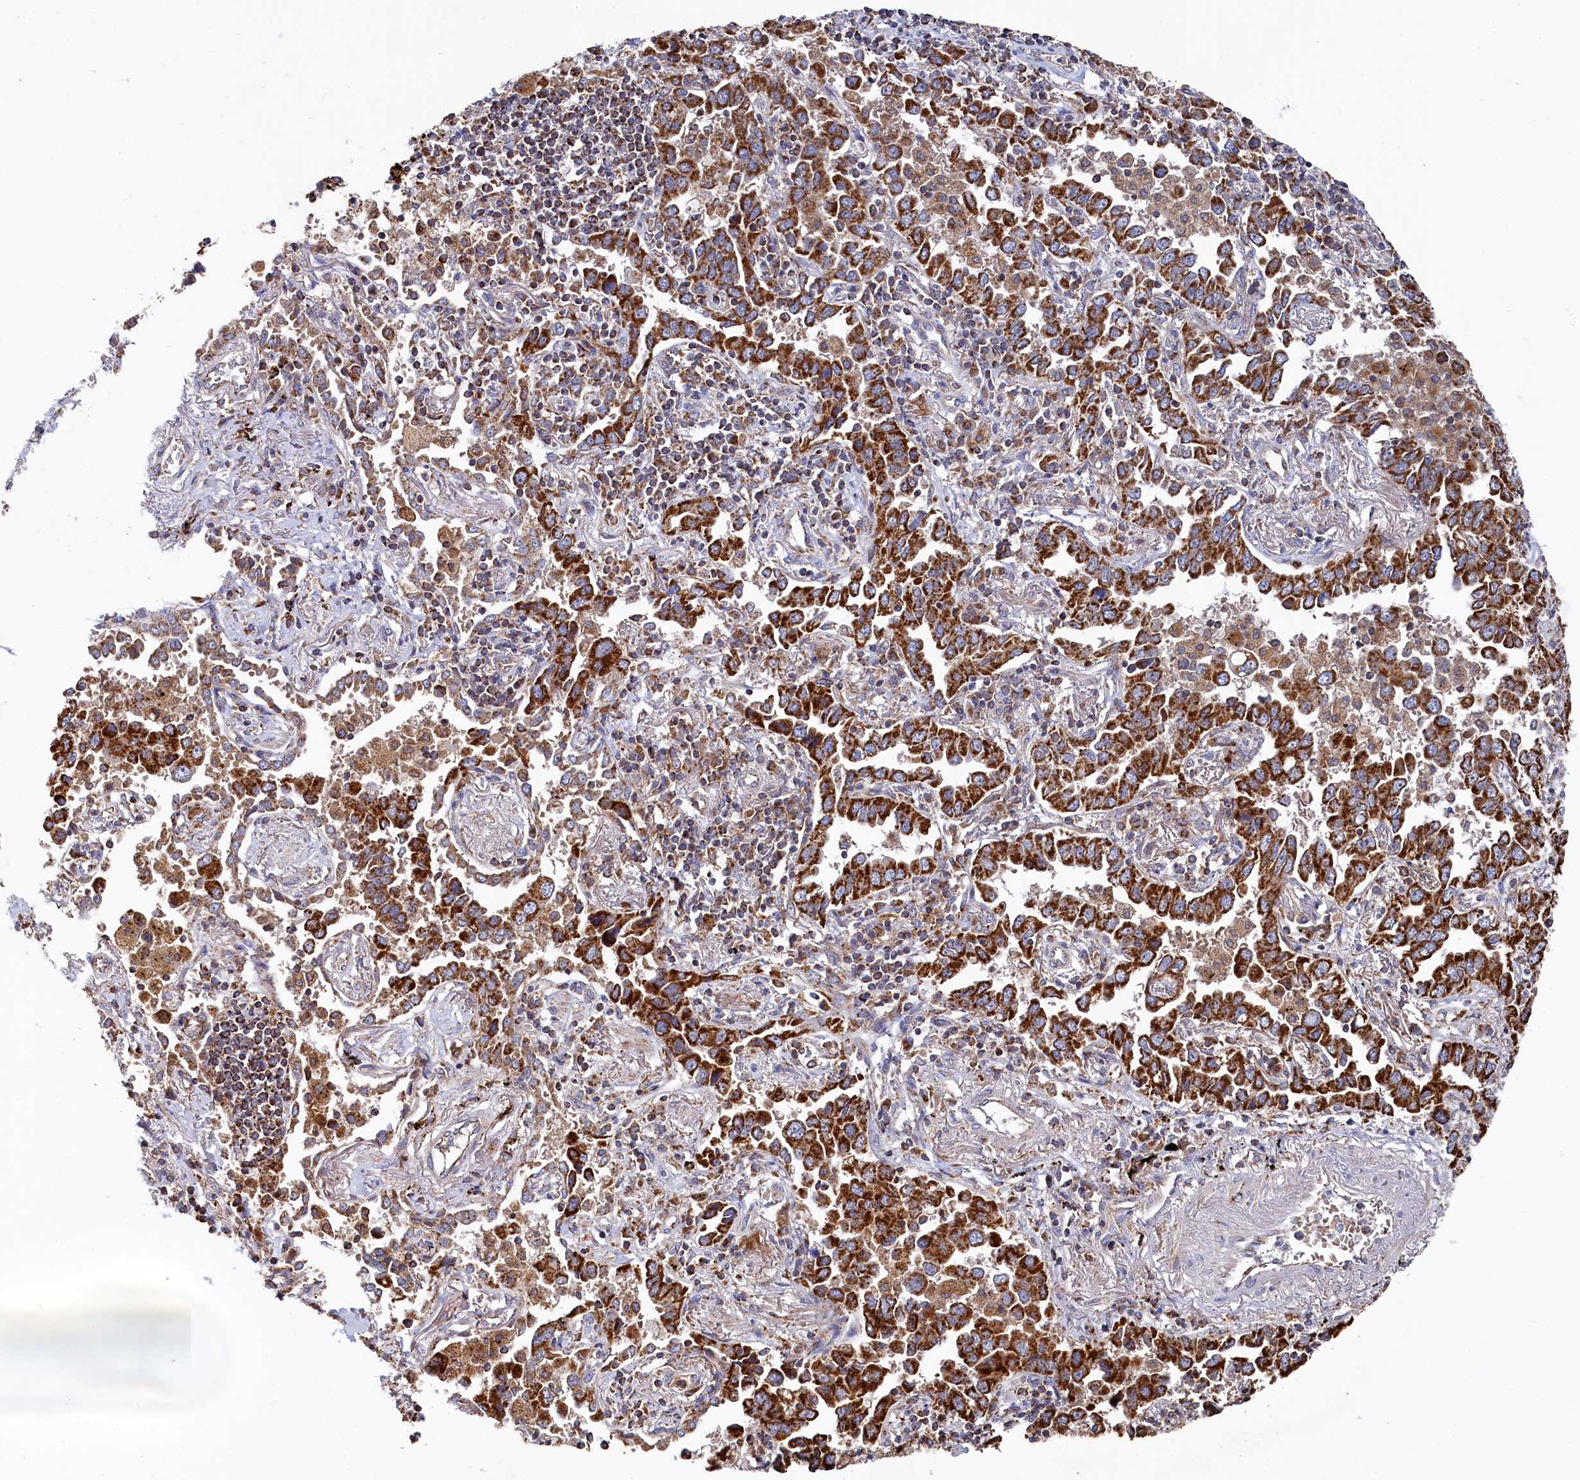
{"staining": {"intensity": "strong", "quantity": ">75%", "location": "cytoplasmic/membranous"}, "tissue": "lung cancer", "cell_type": "Tumor cells", "image_type": "cancer", "snomed": [{"axis": "morphology", "description": "Adenocarcinoma, NOS"}, {"axis": "topography", "description": "Lung"}], "caption": "Tumor cells reveal high levels of strong cytoplasmic/membranous staining in about >75% of cells in human lung cancer (adenocarcinoma).", "gene": "HAUS2", "patient": {"sex": "male", "age": 67}}